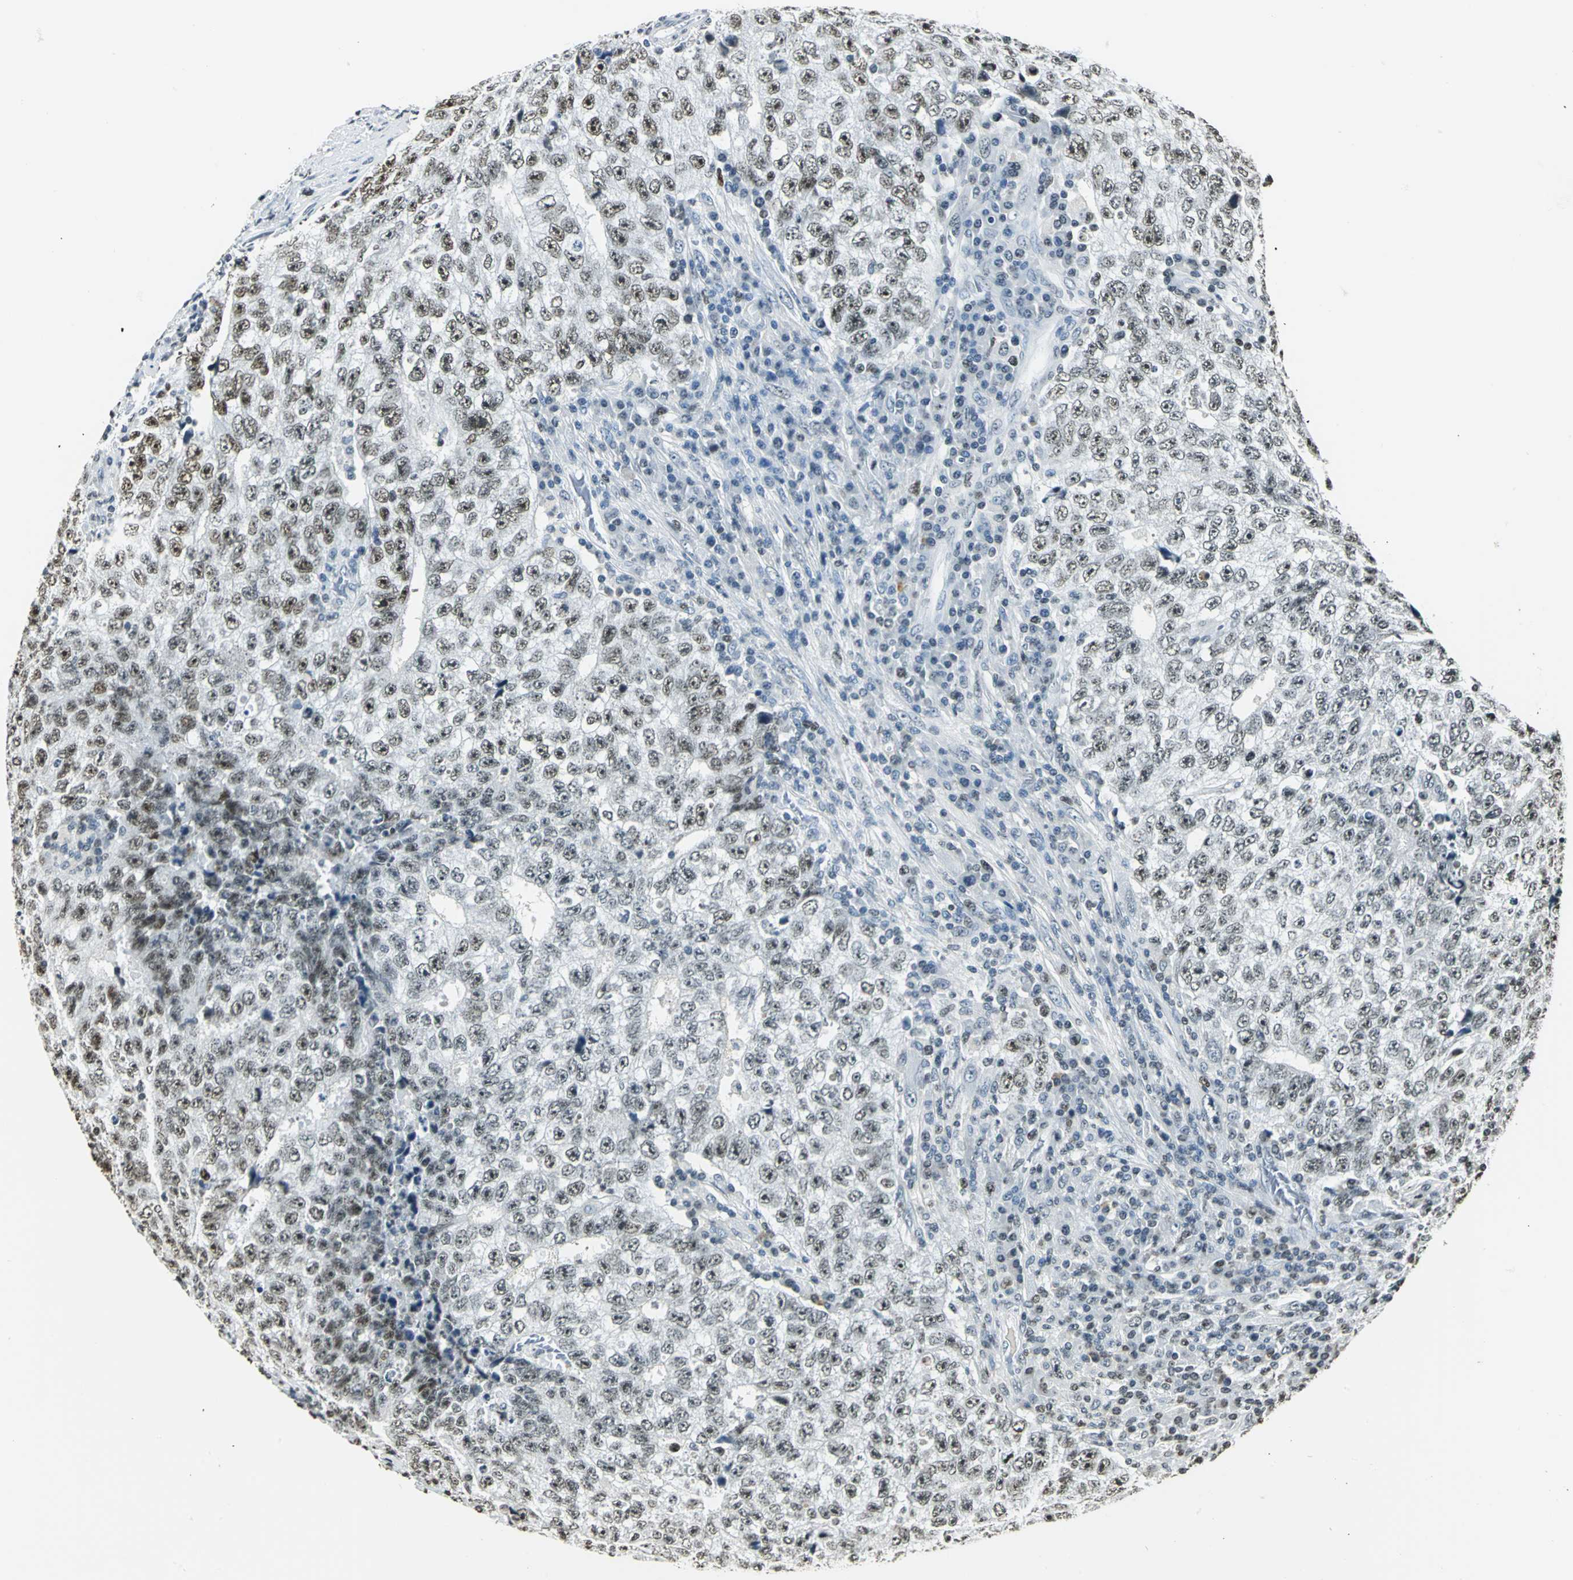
{"staining": {"intensity": "moderate", "quantity": ">75%", "location": "nuclear"}, "tissue": "testis cancer", "cell_type": "Tumor cells", "image_type": "cancer", "snomed": [{"axis": "morphology", "description": "Necrosis, NOS"}, {"axis": "morphology", "description": "Carcinoma, Embryonal, NOS"}, {"axis": "topography", "description": "Testis"}], "caption": "This is an image of immunohistochemistry staining of testis cancer (embryonal carcinoma), which shows moderate staining in the nuclear of tumor cells.", "gene": "MCM4", "patient": {"sex": "male", "age": 19}}